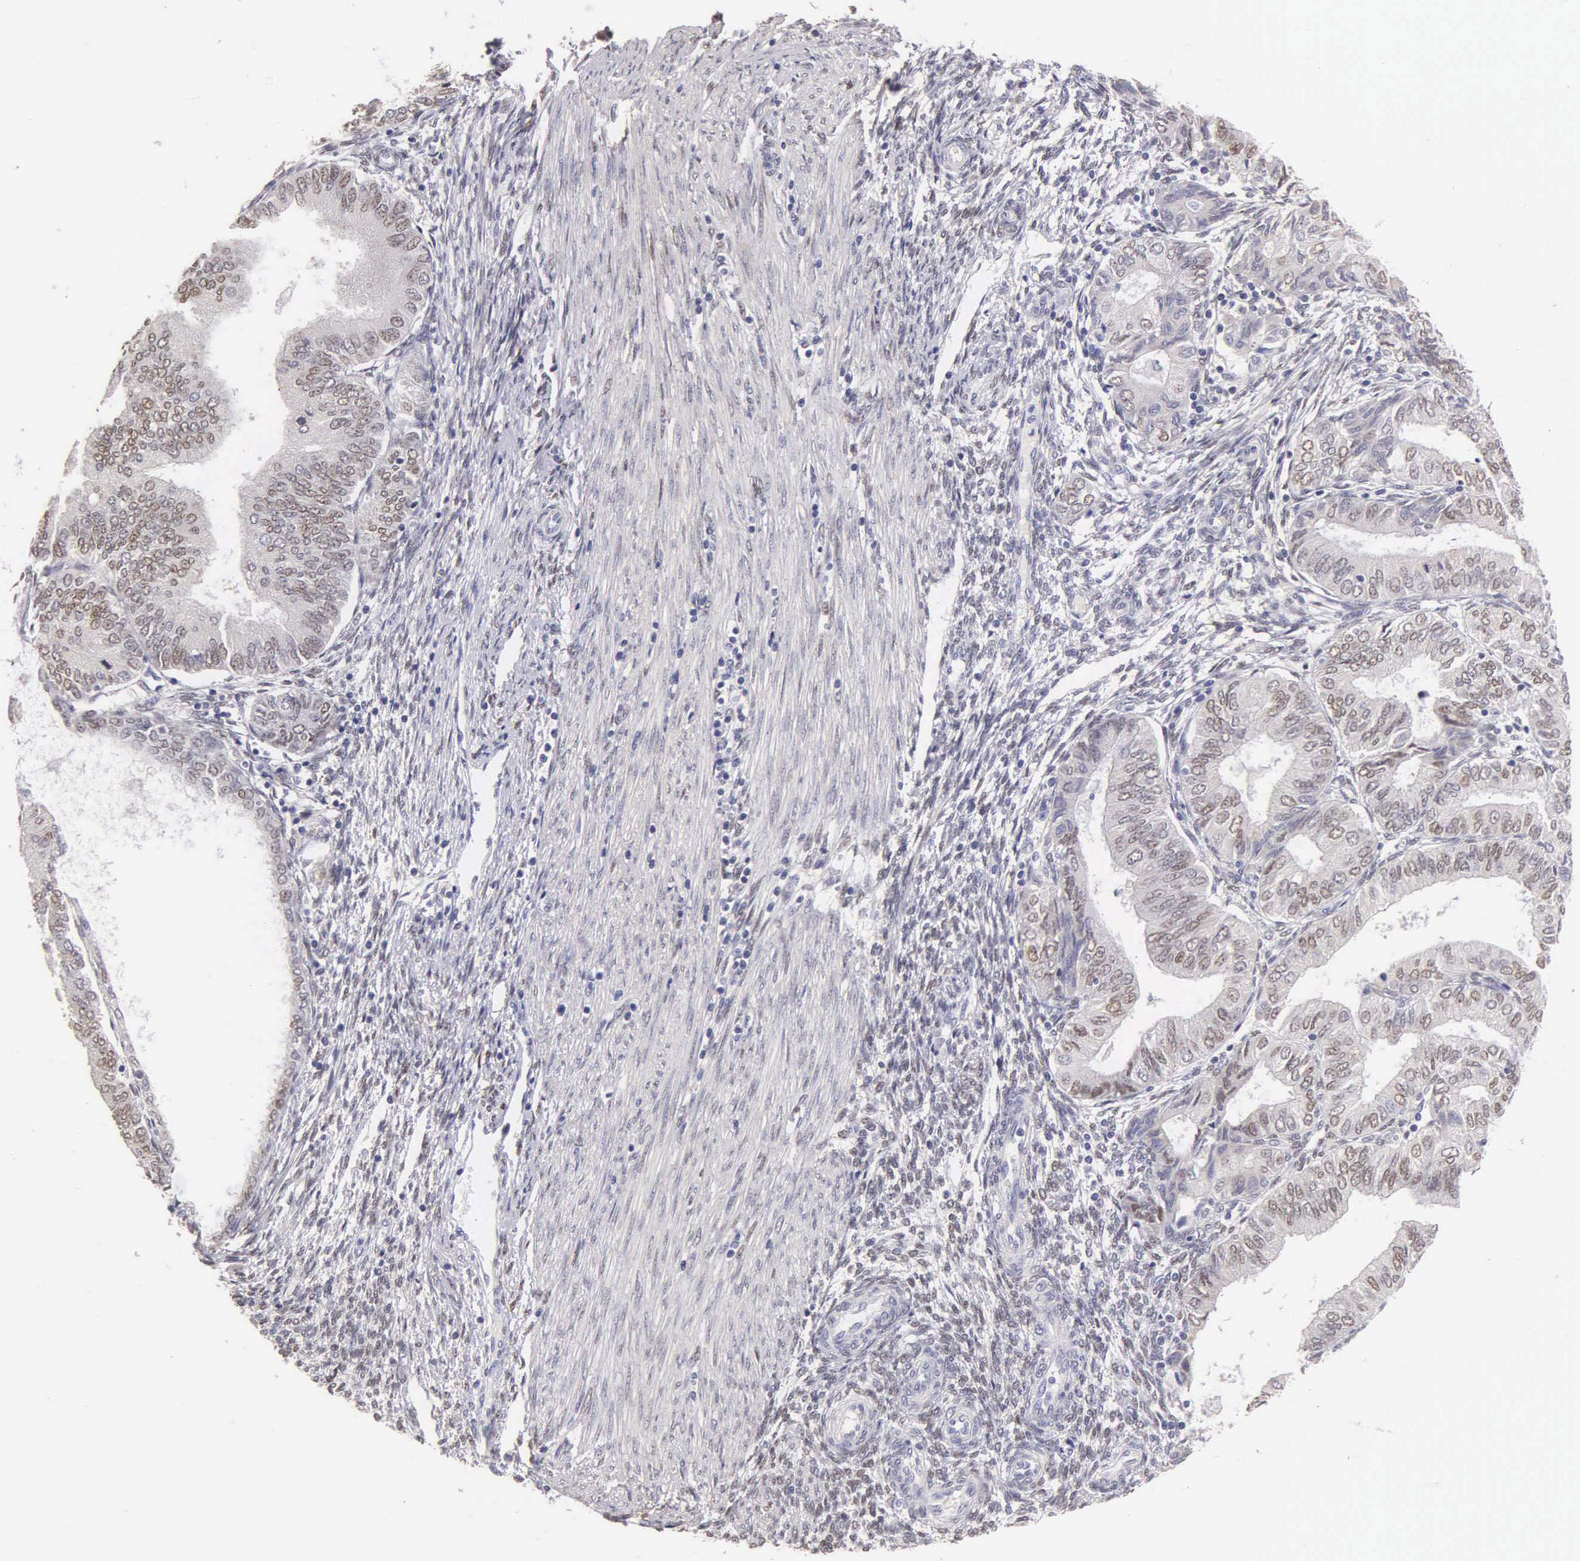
{"staining": {"intensity": "weak", "quantity": "25%-75%", "location": "nuclear"}, "tissue": "endometrial cancer", "cell_type": "Tumor cells", "image_type": "cancer", "snomed": [{"axis": "morphology", "description": "Adenocarcinoma, NOS"}, {"axis": "topography", "description": "Endometrium"}], "caption": "Endometrial cancer tissue demonstrates weak nuclear positivity in approximately 25%-75% of tumor cells, visualized by immunohistochemistry.", "gene": "ESR1", "patient": {"sex": "female", "age": 51}}